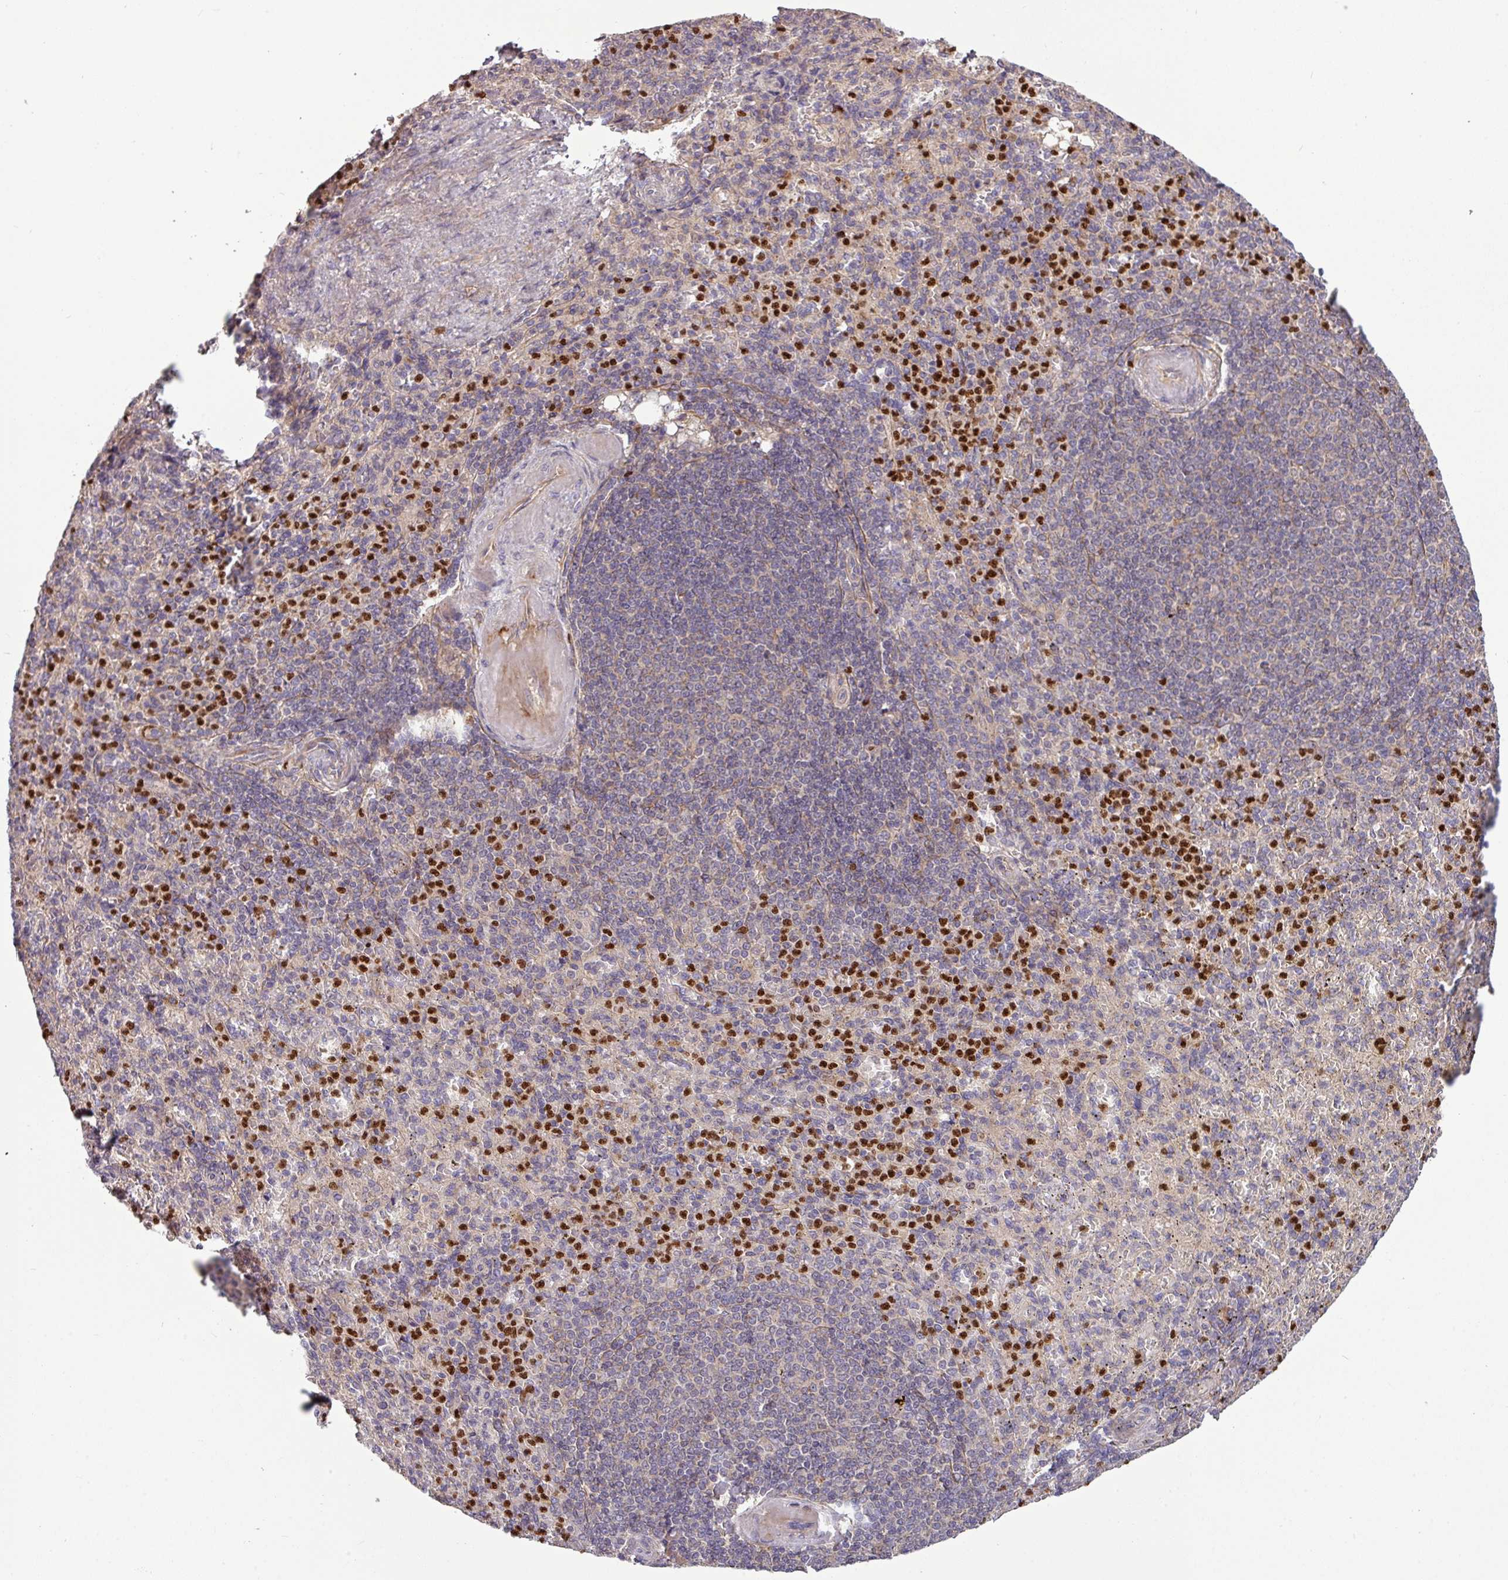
{"staining": {"intensity": "strong", "quantity": "<25%", "location": "nuclear"}, "tissue": "spleen", "cell_type": "Cells in red pulp", "image_type": "normal", "snomed": [{"axis": "morphology", "description": "Normal tissue, NOS"}, {"axis": "topography", "description": "Spleen"}], "caption": "Strong nuclear staining for a protein is seen in approximately <25% of cells in red pulp of normal spleen using immunohistochemistry.", "gene": "PAPLN", "patient": {"sex": "female", "age": 74}}